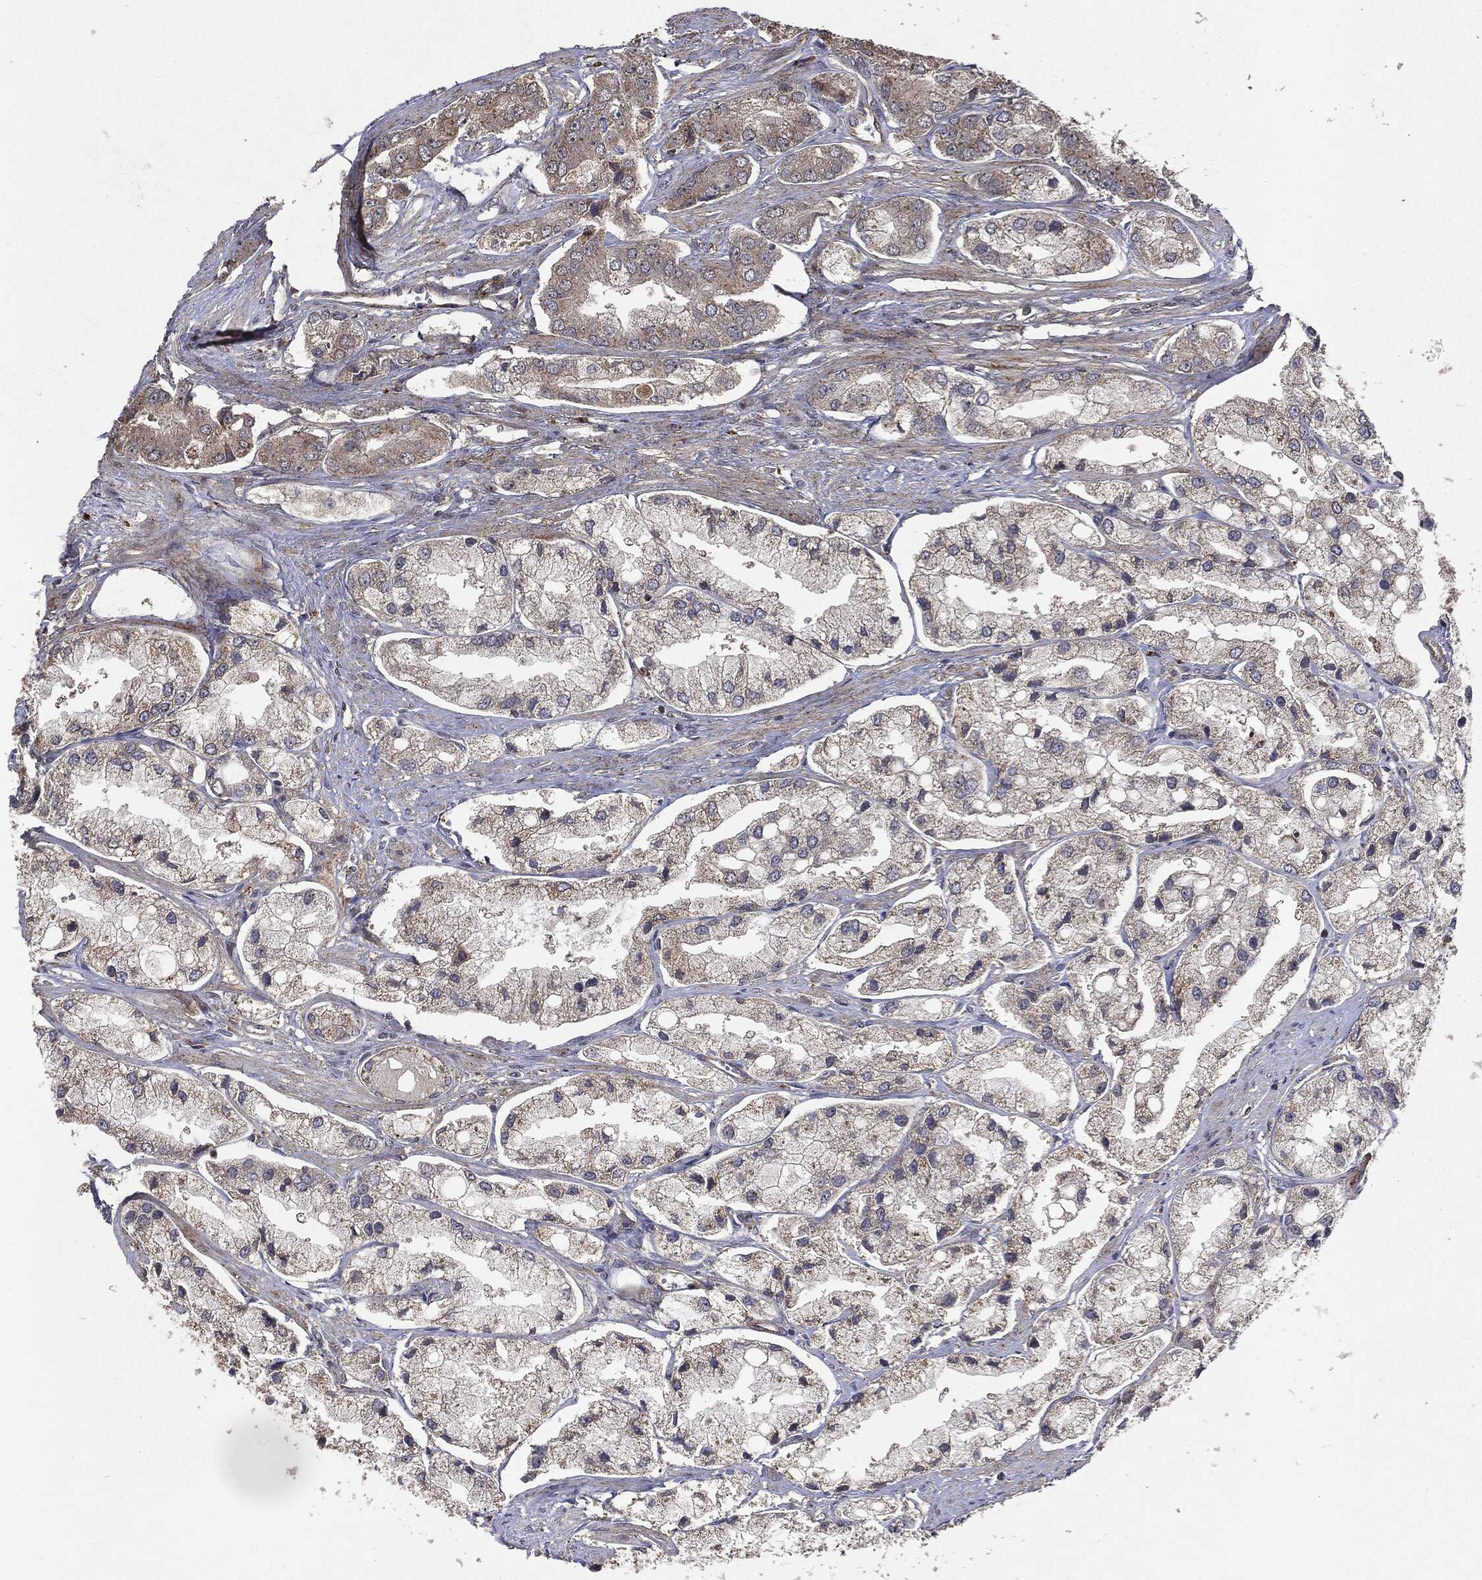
{"staining": {"intensity": "weak", "quantity": "<25%", "location": "cytoplasmic/membranous"}, "tissue": "prostate cancer", "cell_type": "Tumor cells", "image_type": "cancer", "snomed": [{"axis": "morphology", "description": "Adenocarcinoma, Low grade"}, {"axis": "topography", "description": "Prostate"}], "caption": "The image shows no significant expression in tumor cells of prostate low-grade adenocarcinoma.", "gene": "PTEN", "patient": {"sex": "male", "age": 69}}